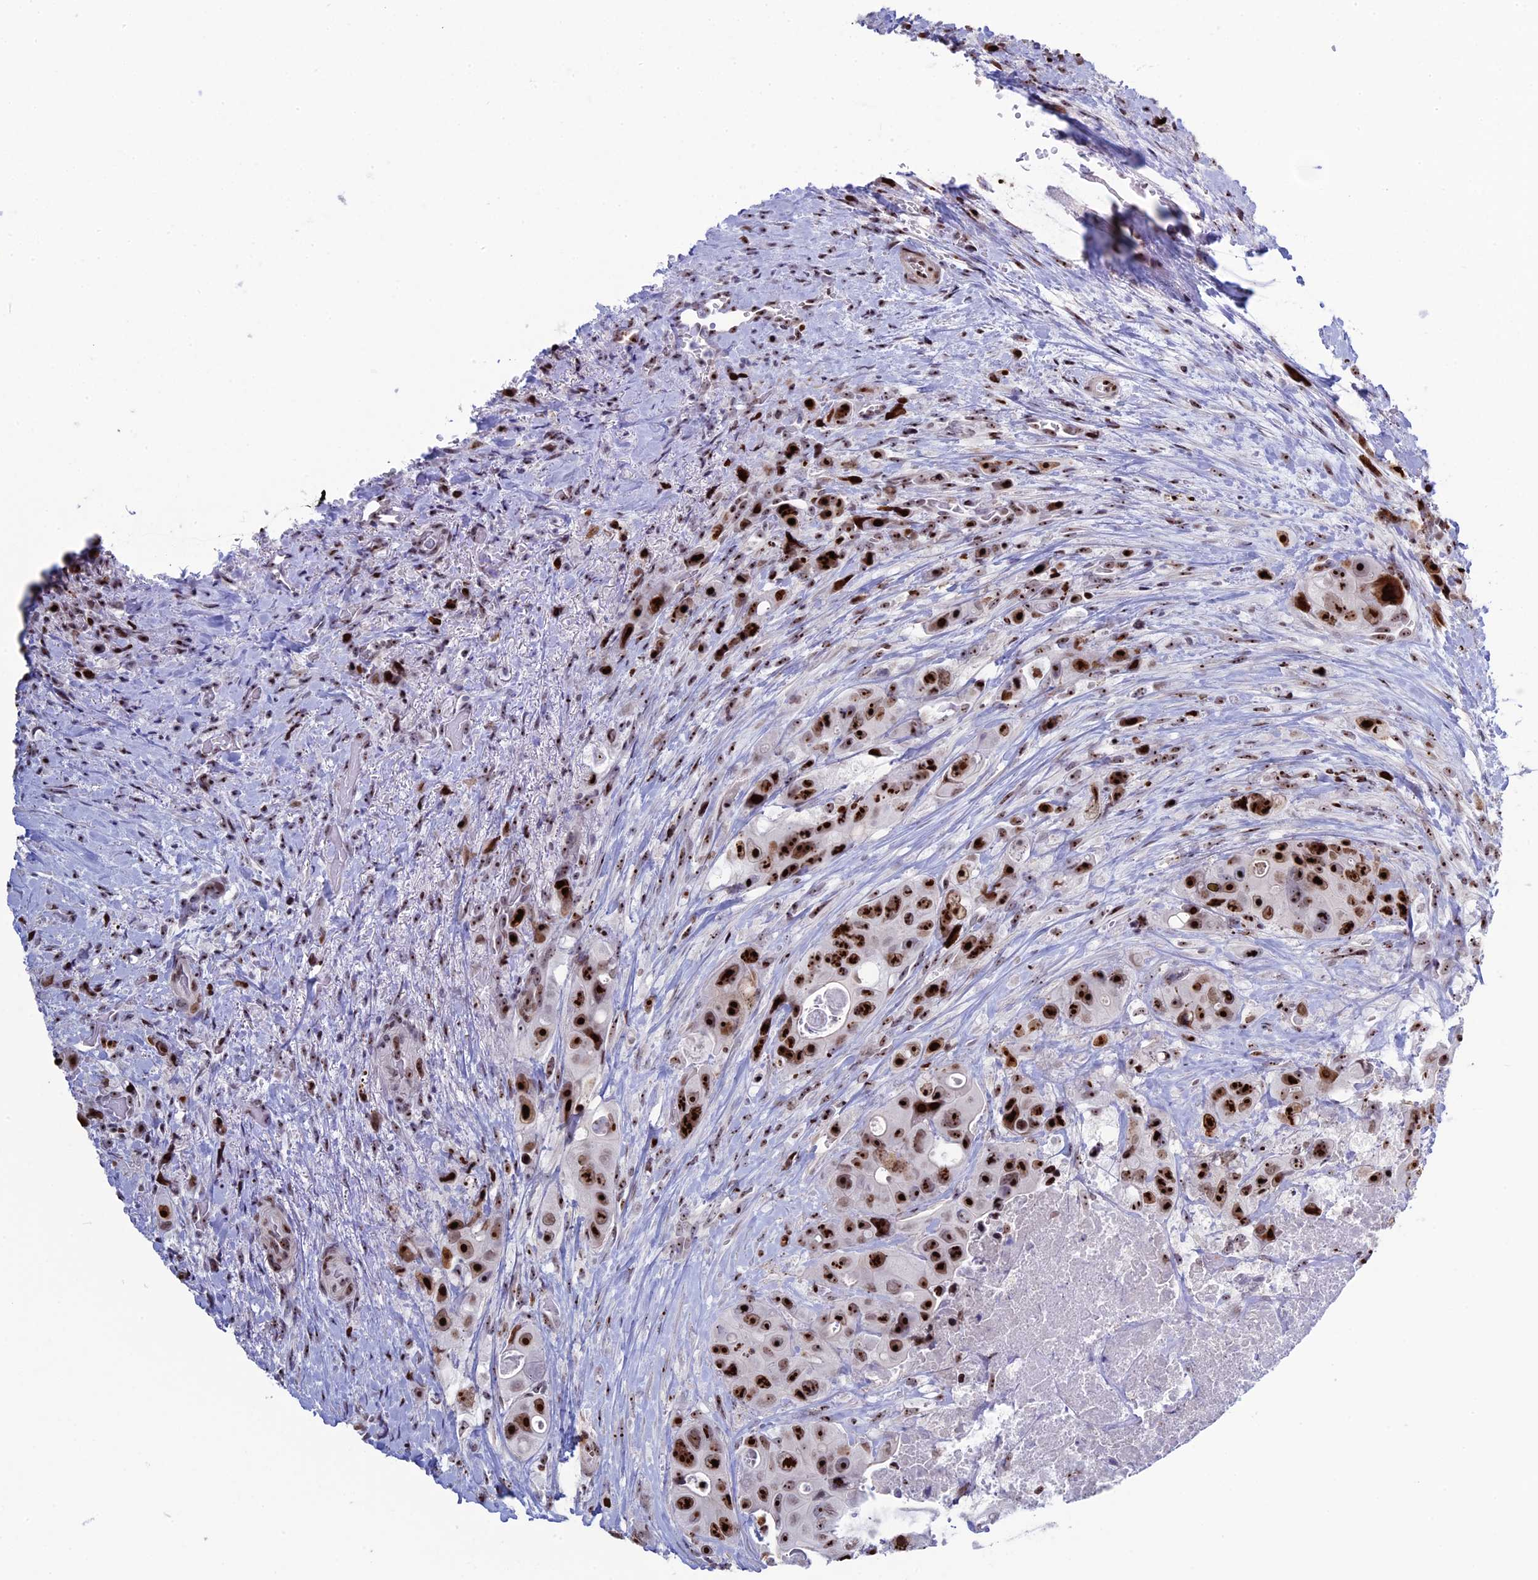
{"staining": {"intensity": "strong", "quantity": ">75%", "location": "nuclear"}, "tissue": "colorectal cancer", "cell_type": "Tumor cells", "image_type": "cancer", "snomed": [{"axis": "morphology", "description": "Adenocarcinoma, NOS"}, {"axis": "topography", "description": "Colon"}], "caption": "Colorectal cancer (adenocarcinoma) was stained to show a protein in brown. There is high levels of strong nuclear positivity in about >75% of tumor cells. (DAB IHC, brown staining for protein, blue staining for nuclei).", "gene": "CCDC86", "patient": {"sex": "female", "age": 46}}